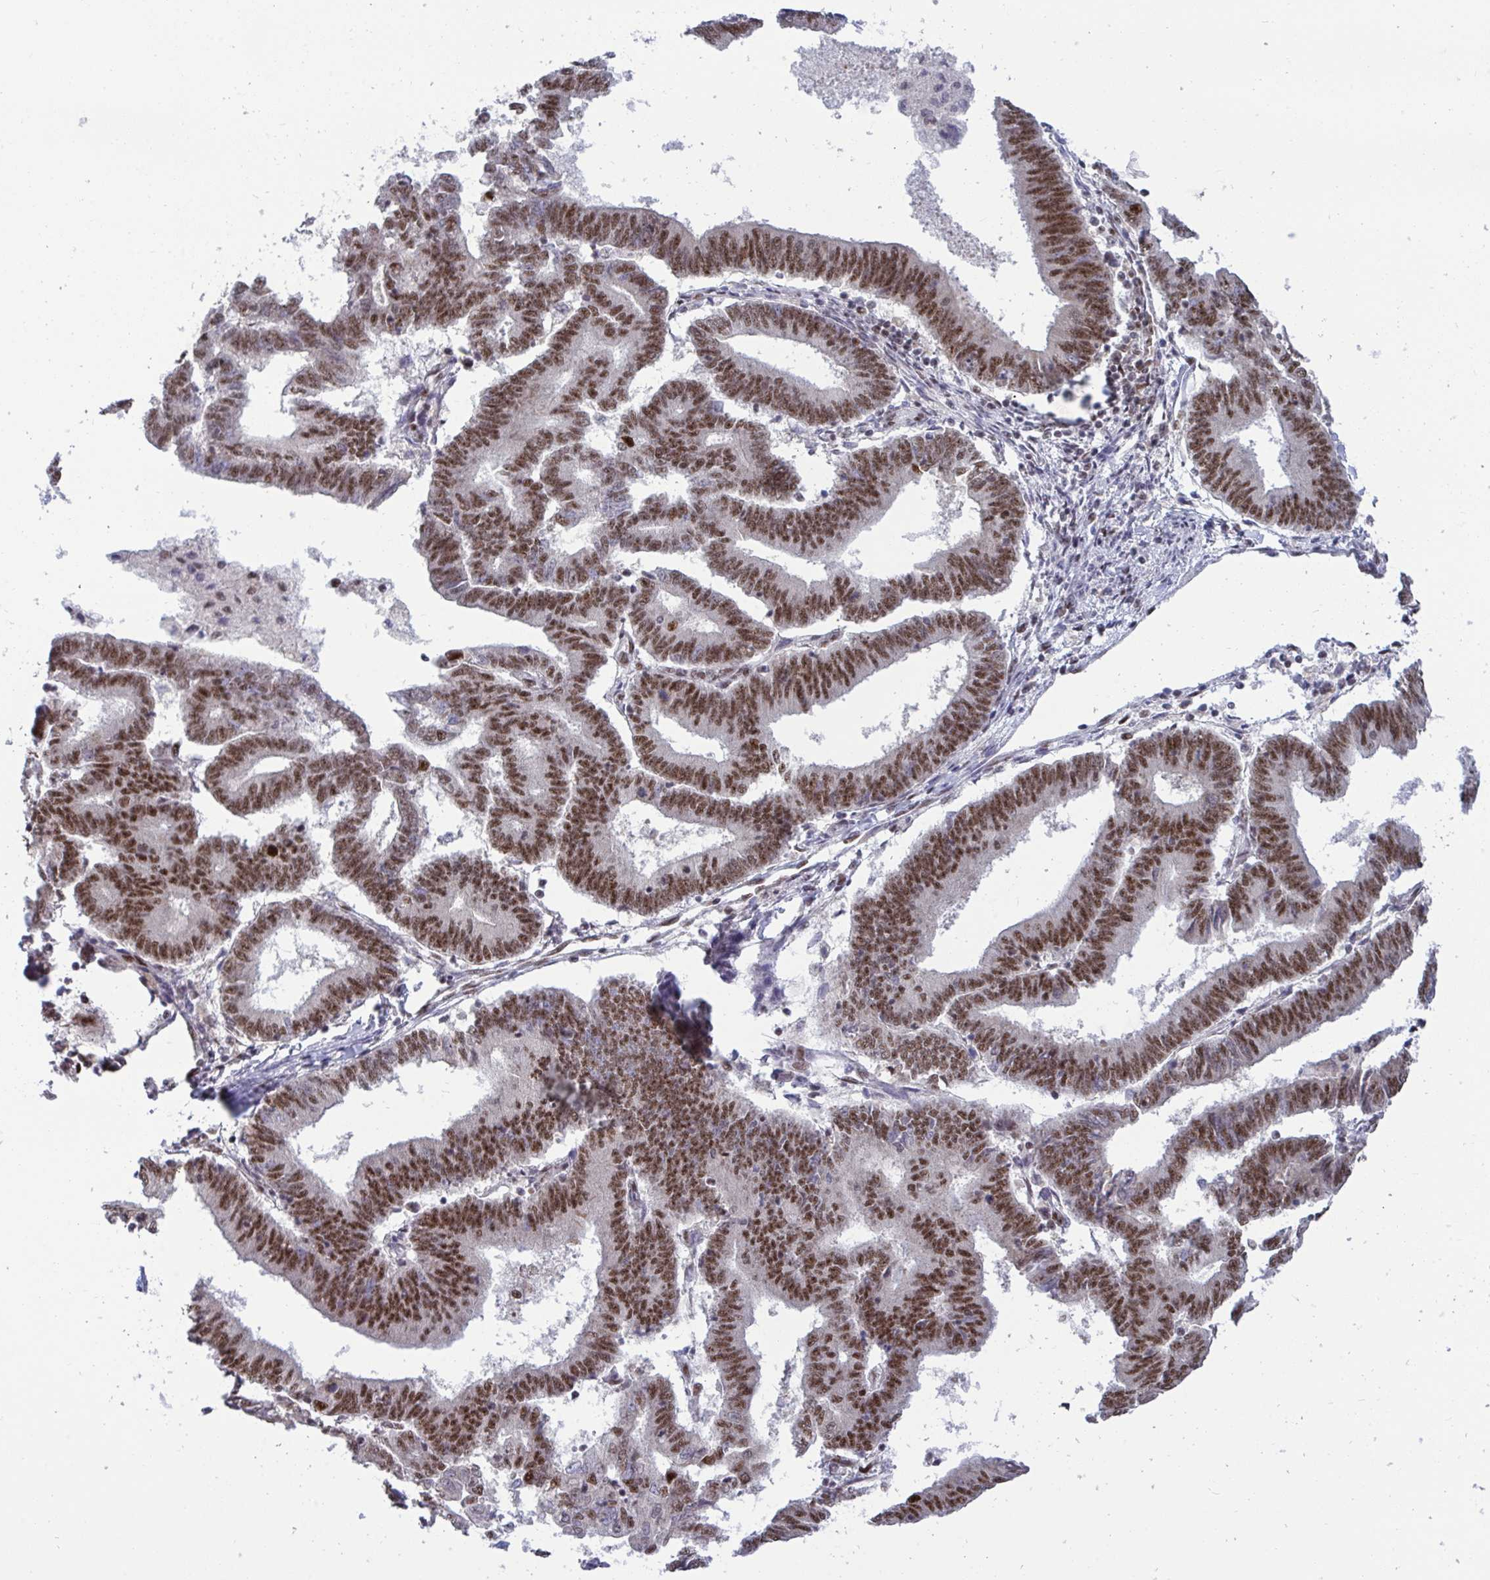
{"staining": {"intensity": "moderate", "quantity": ">75%", "location": "nuclear"}, "tissue": "endometrial cancer", "cell_type": "Tumor cells", "image_type": "cancer", "snomed": [{"axis": "morphology", "description": "Adenocarcinoma, NOS"}, {"axis": "topography", "description": "Endometrium"}], "caption": "Immunohistochemical staining of endometrial cancer (adenocarcinoma) demonstrates moderate nuclear protein expression in about >75% of tumor cells. (DAB (3,3'-diaminobenzidine) IHC with brightfield microscopy, high magnification).", "gene": "WBP11", "patient": {"sex": "female", "age": 70}}